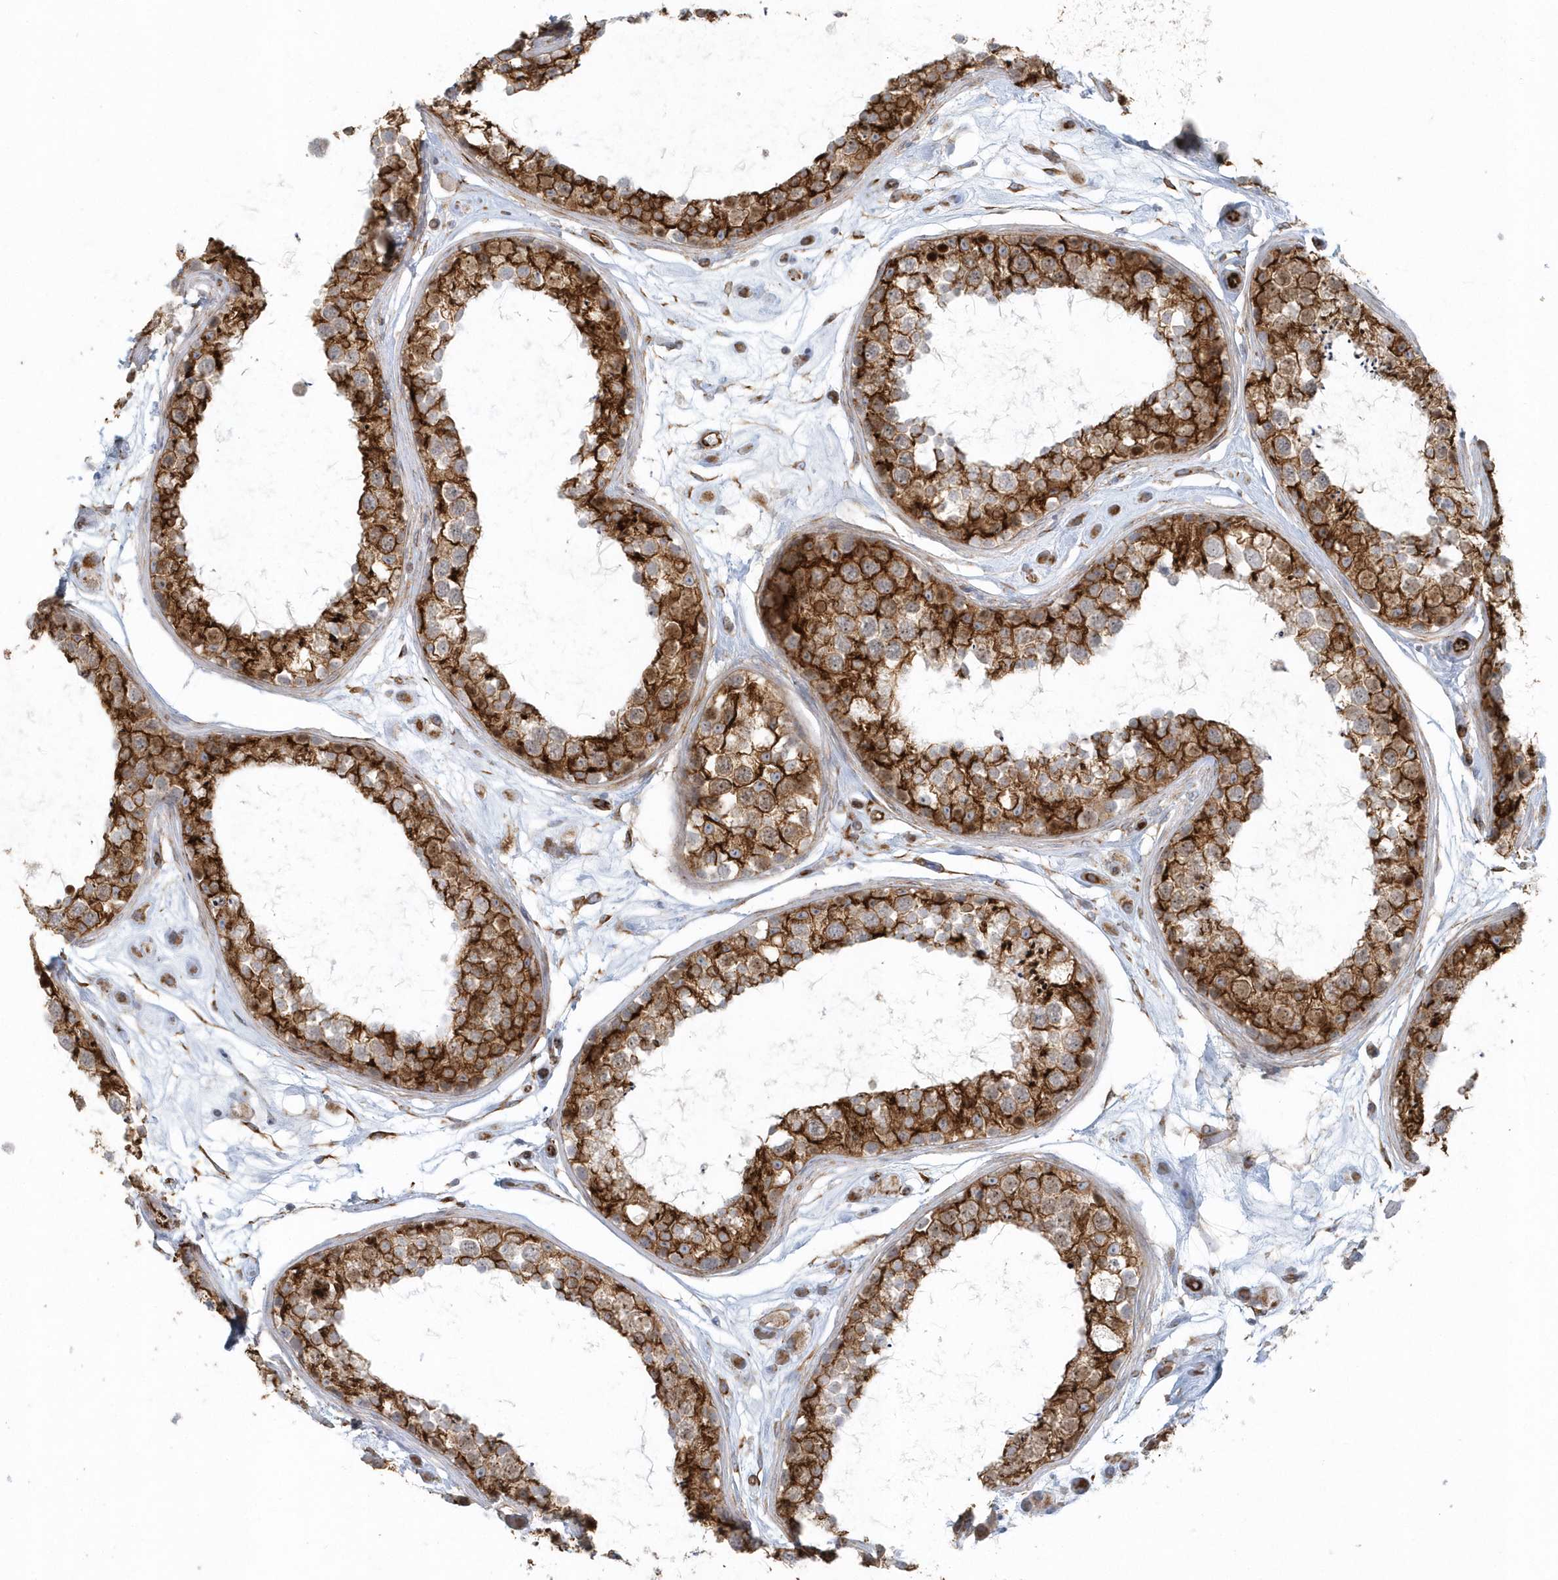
{"staining": {"intensity": "strong", "quantity": ">75%", "location": "cytoplasmic/membranous"}, "tissue": "testis", "cell_type": "Cells in seminiferous ducts", "image_type": "normal", "snomed": [{"axis": "morphology", "description": "Normal tissue, NOS"}, {"axis": "topography", "description": "Testis"}], "caption": "A high-resolution micrograph shows immunohistochemistry (IHC) staining of unremarkable testis, which exhibits strong cytoplasmic/membranous staining in approximately >75% of cells in seminiferous ducts.", "gene": "GPR152", "patient": {"sex": "male", "age": 25}}